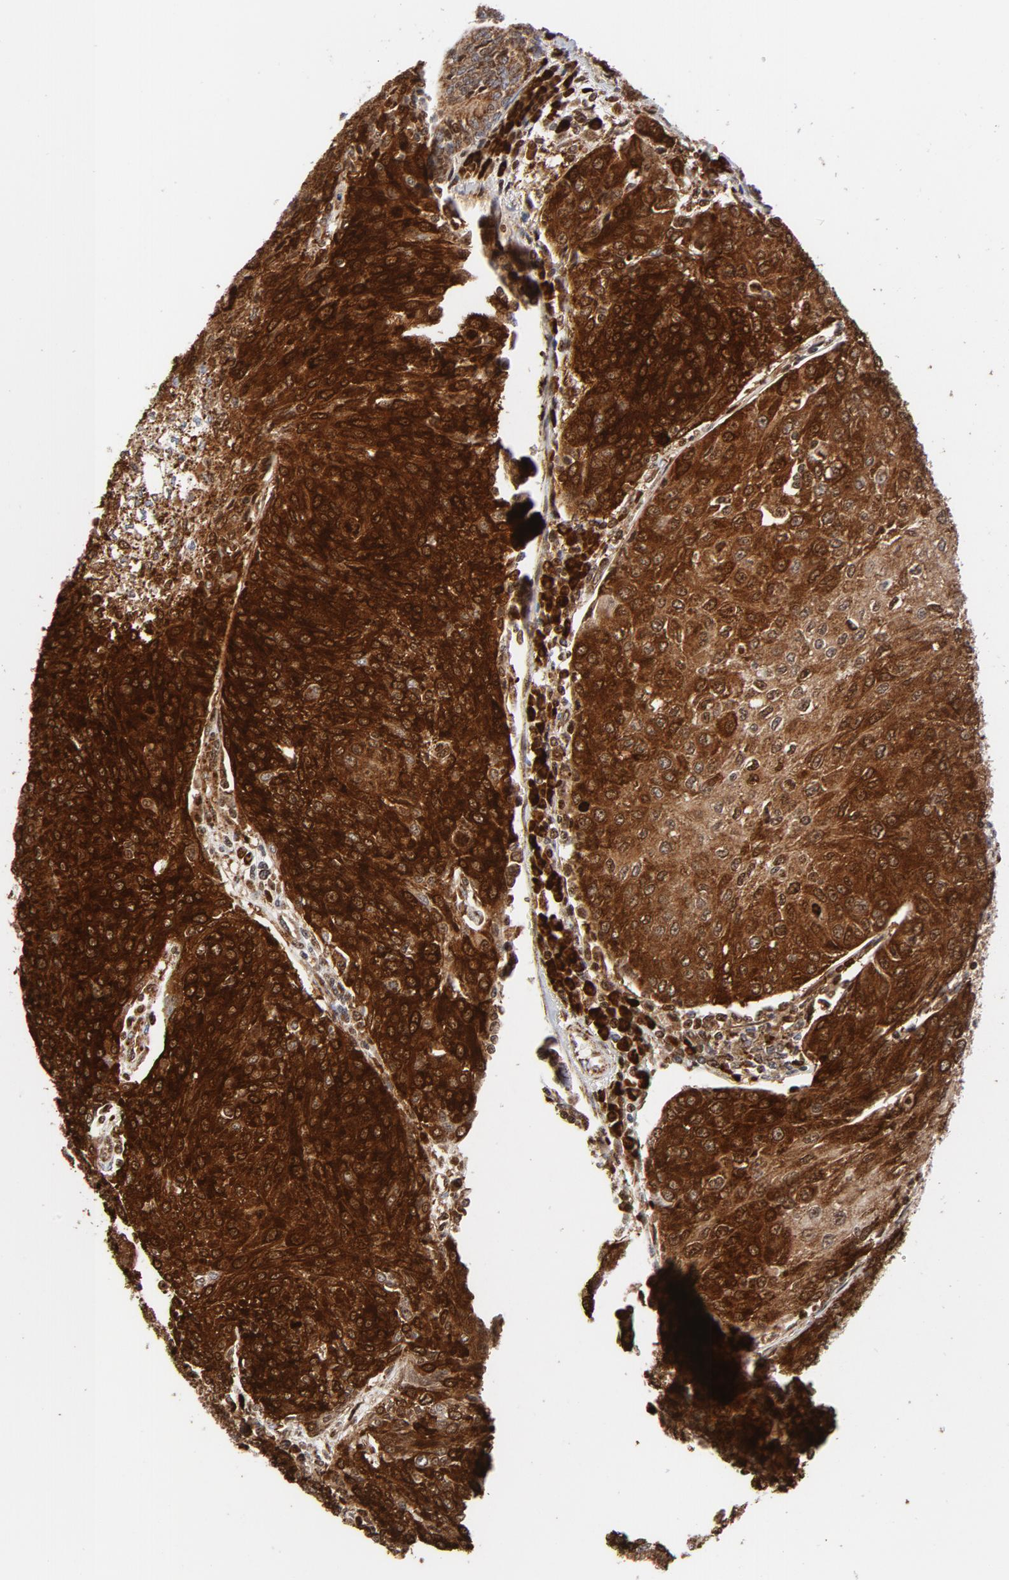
{"staining": {"intensity": "strong", "quantity": ">75%", "location": "cytoplasmic/membranous,nuclear"}, "tissue": "urothelial cancer", "cell_type": "Tumor cells", "image_type": "cancer", "snomed": [{"axis": "morphology", "description": "Urothelial carcinoma, High grade"}, {"axis": "topography", "description": "Urinary bladder"}], "caption": "Protein analysis of urothelial carcinoma (high-grade) tissue demonstrates strong cytoplasmic/membranous and nuclear staining in about >75% of tumor cells. The staining is performed using DAB brown chromogen to label protein expression. The nuclei are counter-stained blue using hematoxylin.", "gene": "CYCS", "patient": {"sex": "female", "age": 85}}